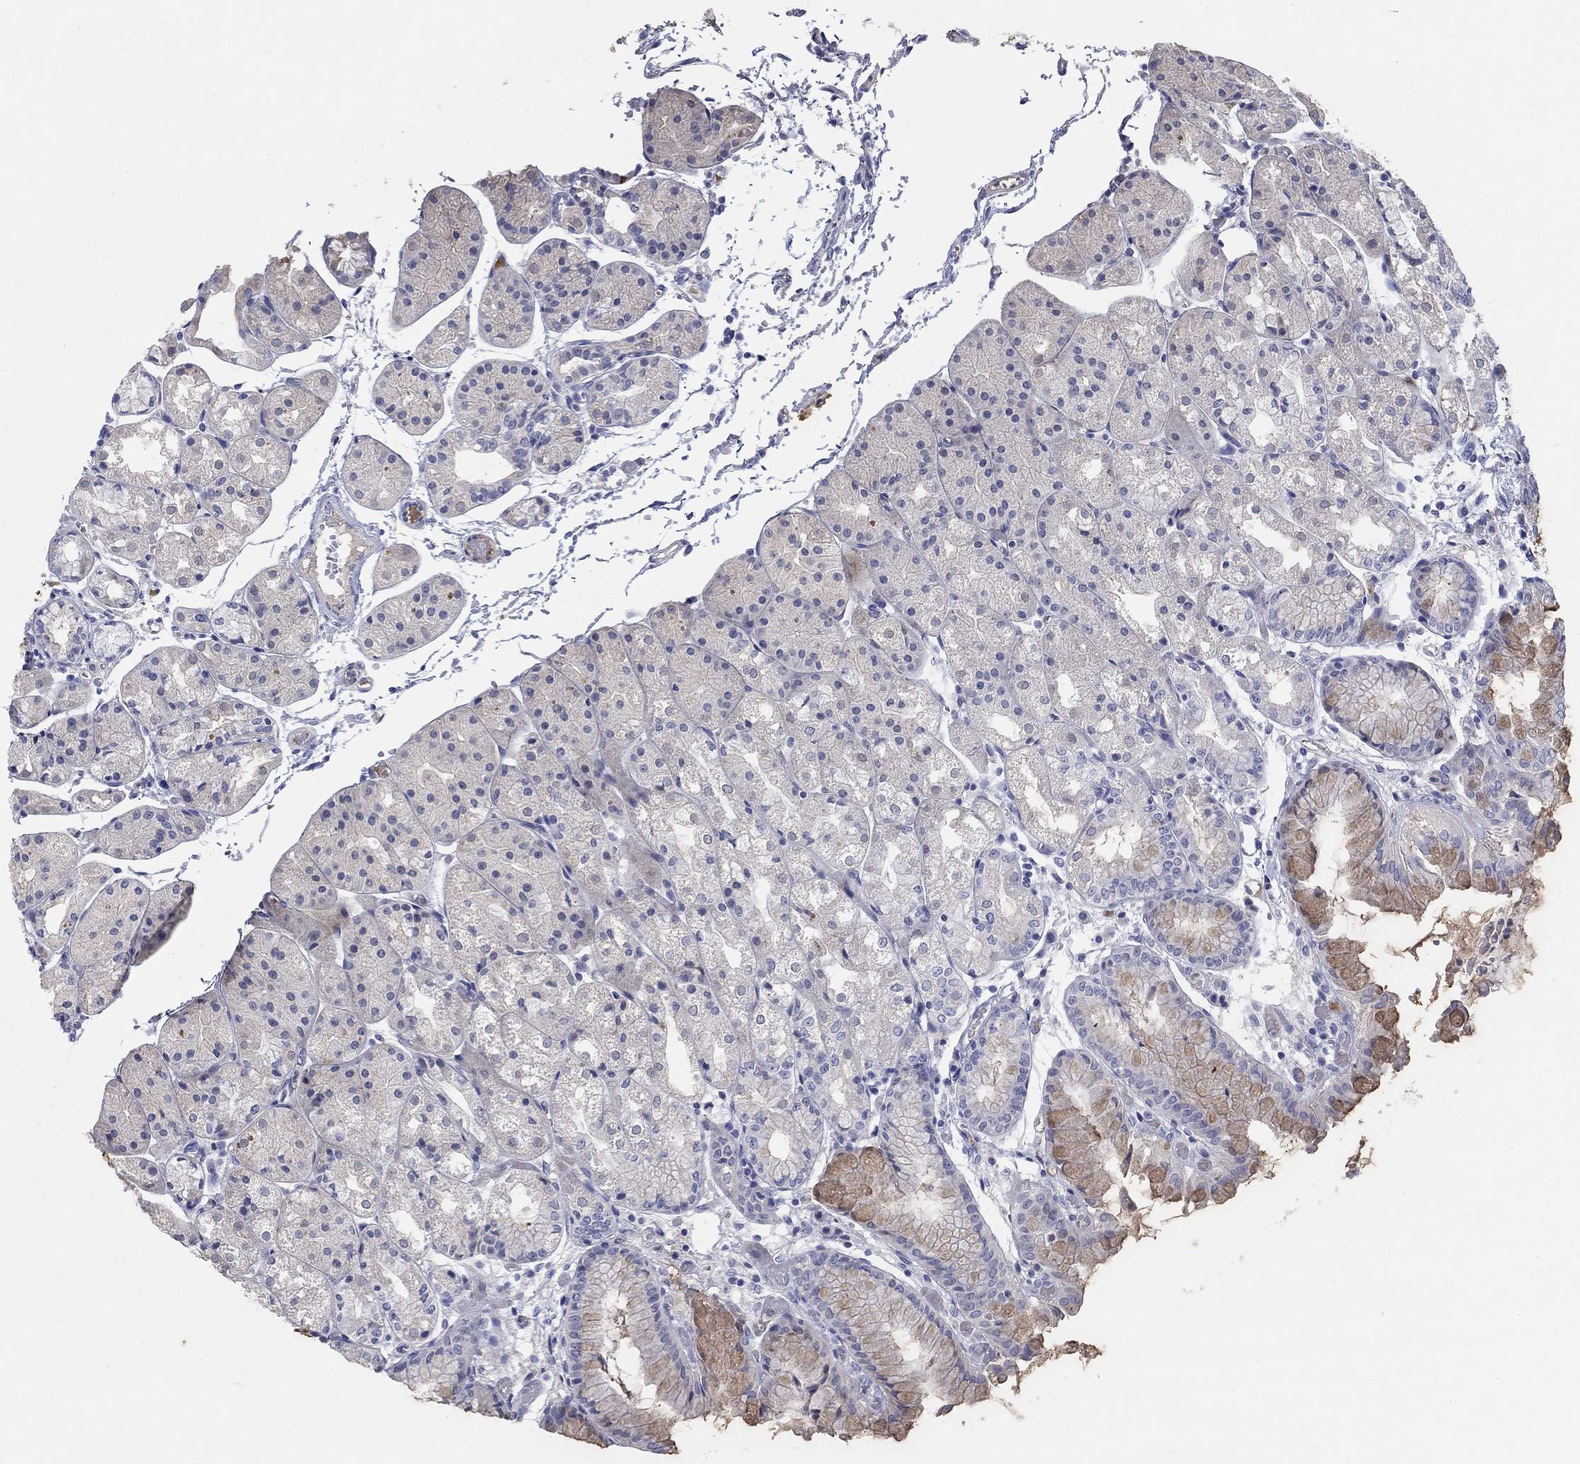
{"staining": {"intensity": "moderate", "quantity": "<25%", "location": "cytoplasmic/membranous"}, "tissue": "stomach", "cell_type": "Glandular cells", "image_type": "normal", "snomed": [{"axis": "morphology", "description": "Normal tissue, NOS"}, {"axis": "topography", "description": "Stomach, upper"}], "caption": "IHC image of unremarkable stomach: human stomach stained using immunohistochemistry displays low levels of moderate protein expression localized specifically in the cytoplasmic/membranous of glandular cells, appearing as a cytoplasmic/membranous brown color.", "gene": "TMEM249", "patient": {"sex": "male", "age": 72}}